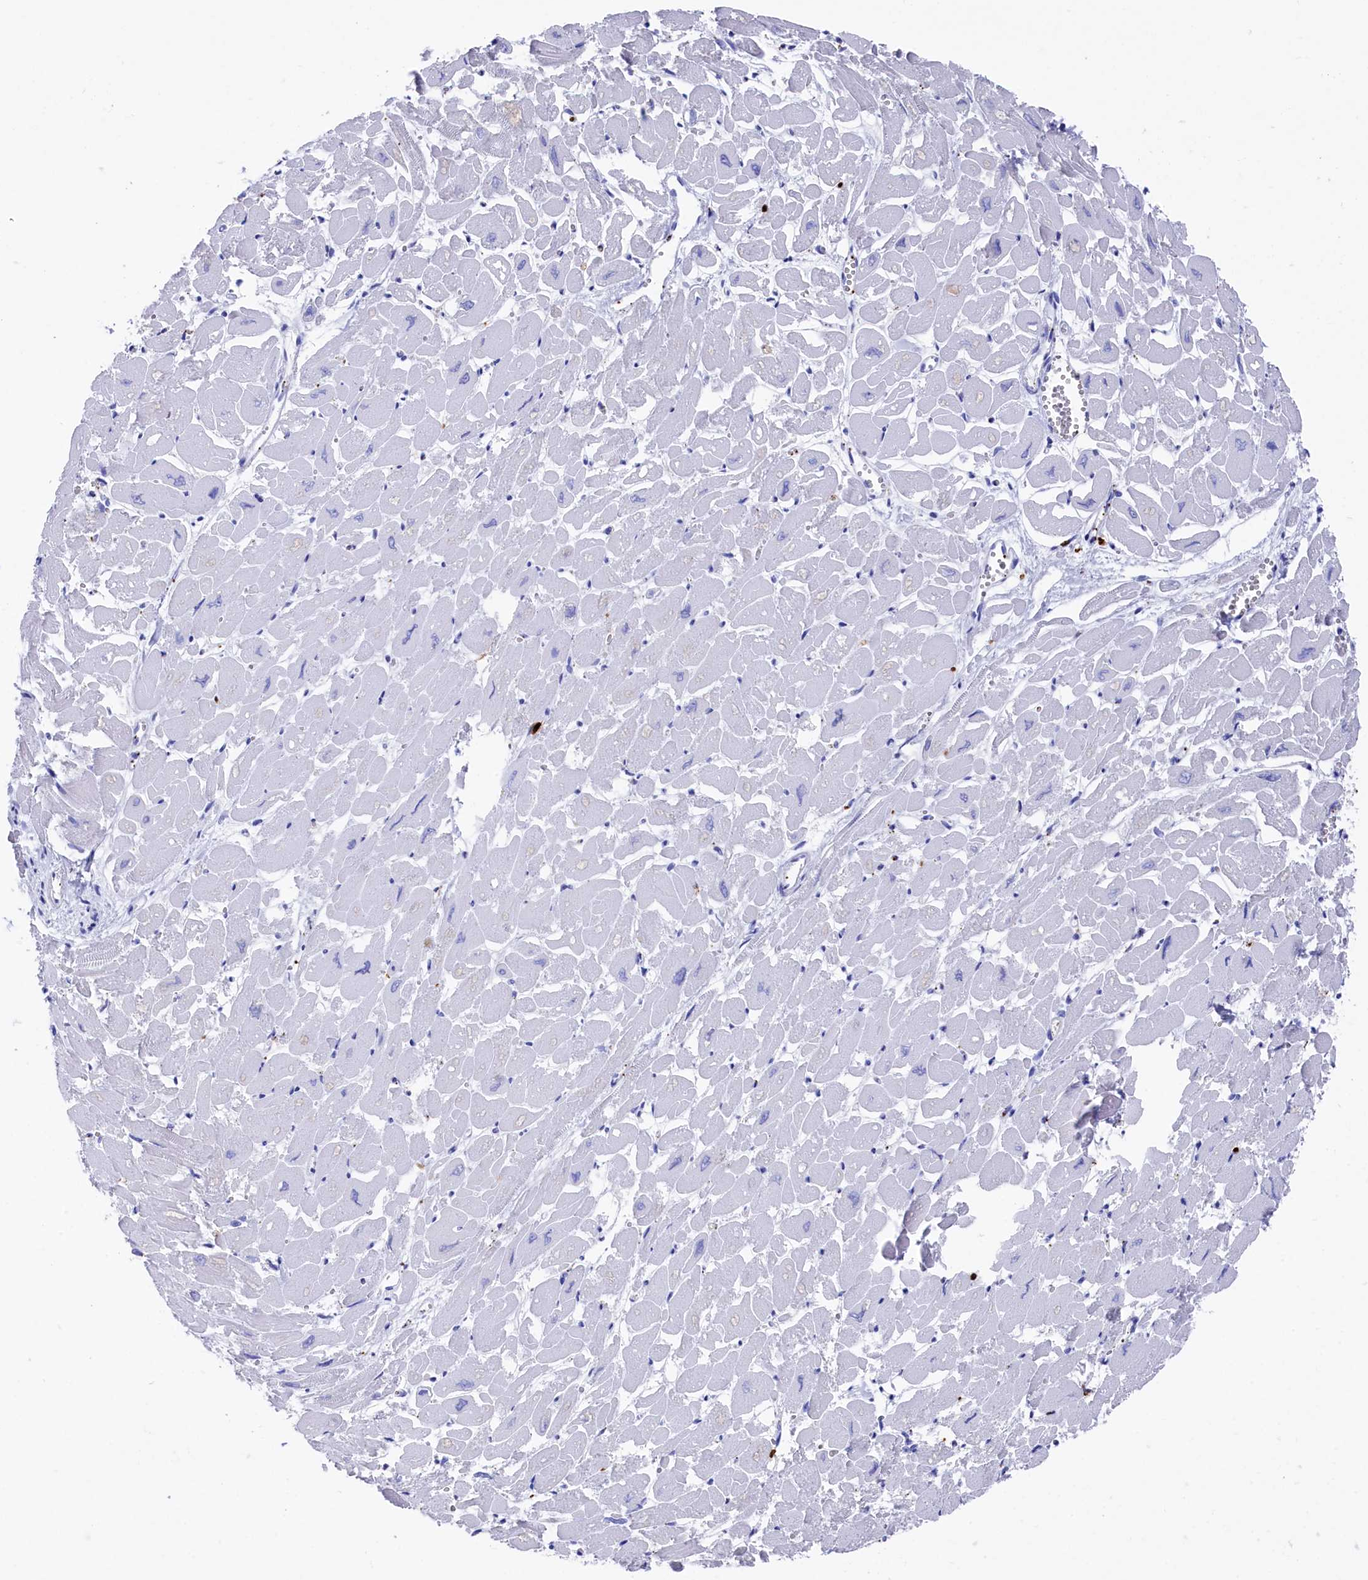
{"staining": {"intensity": "negative", "quantity": "none", "location": "none"}, "tissue": "heart muscle", "cell_type": "Cardiomyocytes", "image_type": "normal", "snomed": [{"axis": "morphology", "description": "Normal tissue, NOS"}, {"axis": "topography", "description": "Heart"}], "caption": "High power microscopy micrograph of an IHC photomicrograph of benign heart muscle, revealing no significant staining in cardiomyocytes.", "gene": "PLAC8", "patient": {"sex": "male", "age": 54}}